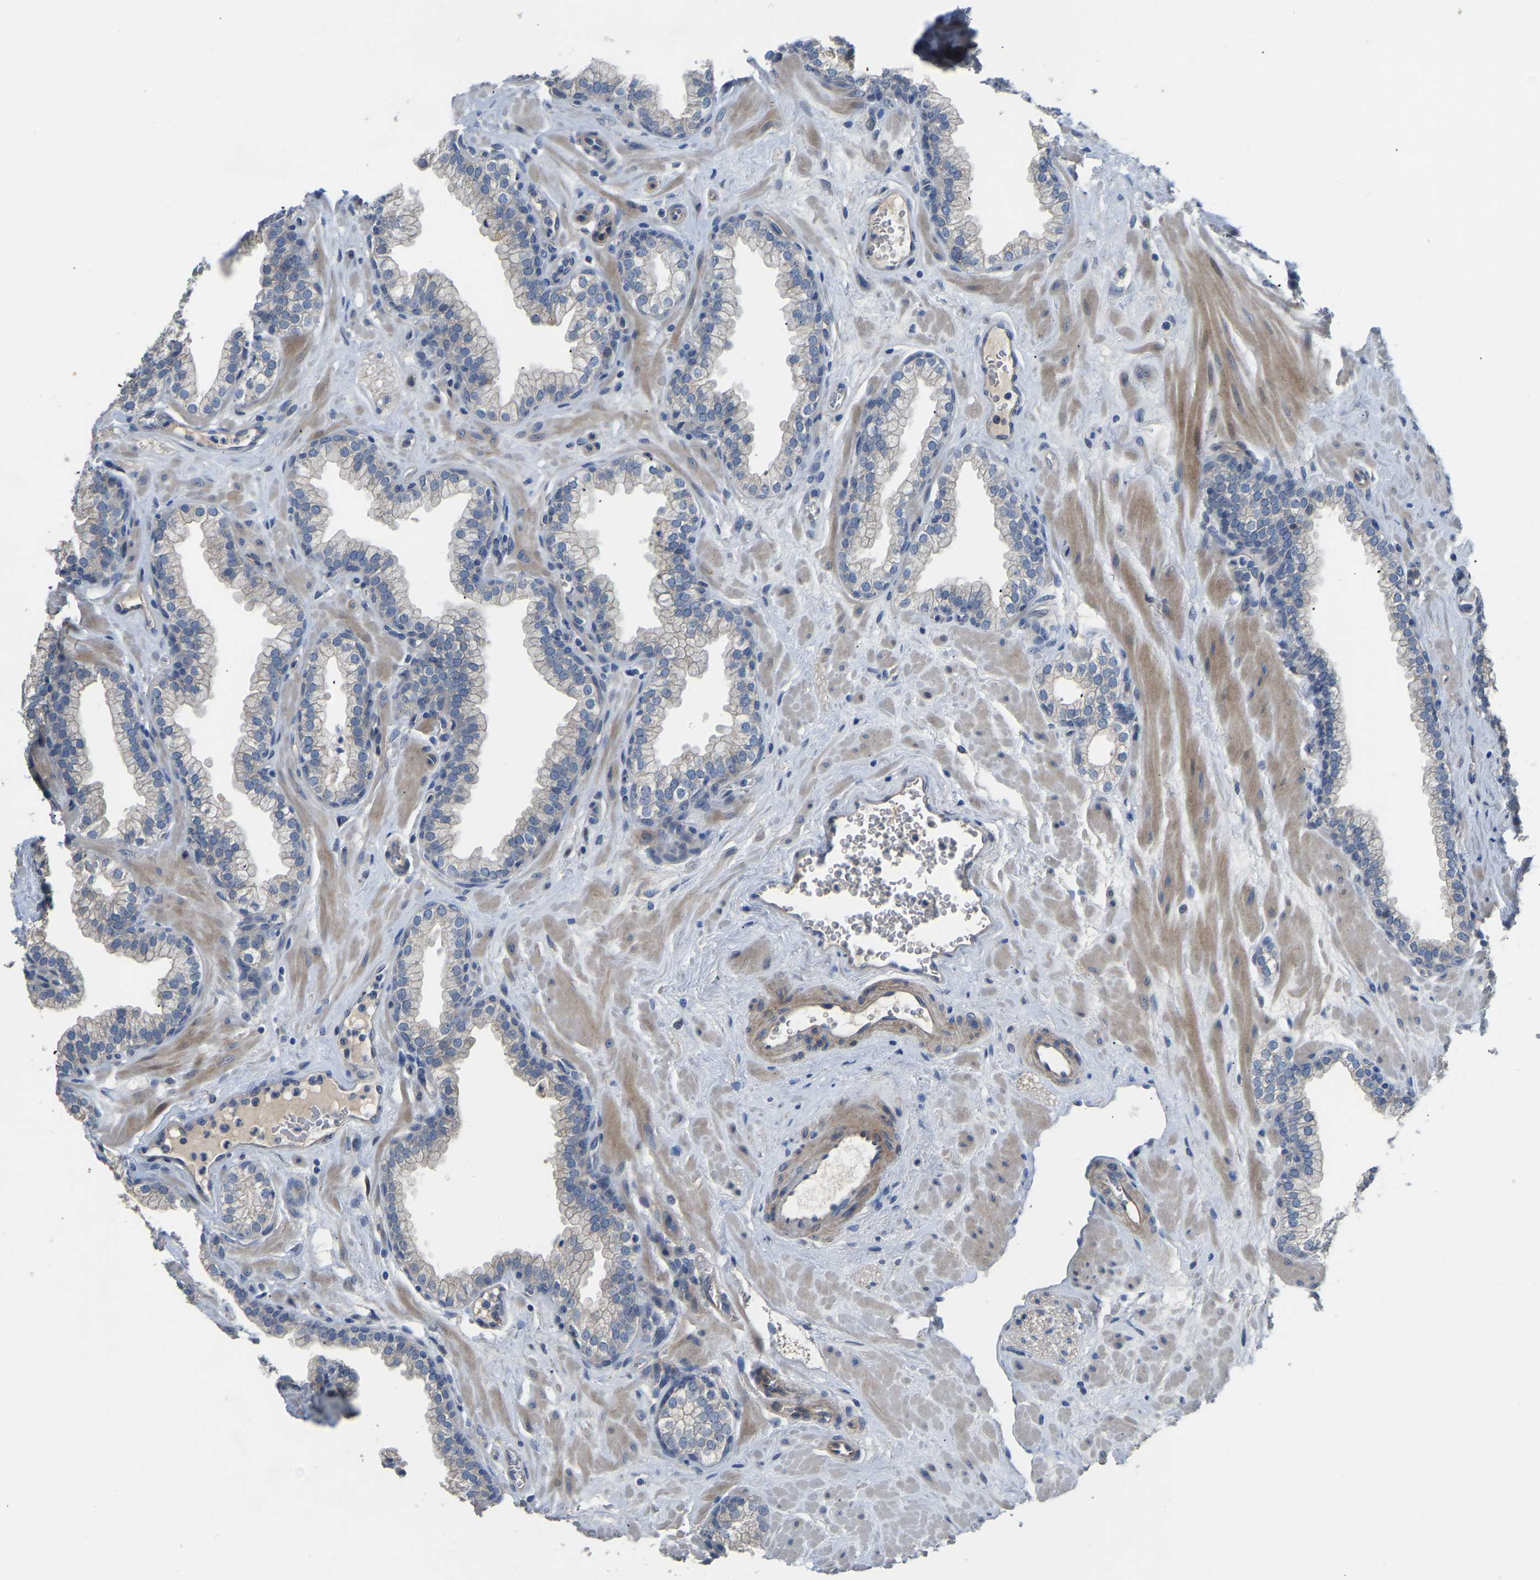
{"staining": {"intensity": "negative", "quantity": "none", "location": "none"}, "tissue": "prostate", "cell_type": "Glandular cells", "image_type": "normal", "snomed": [{"axis": "morphology", "description": "Normal tissue, NOS"}, {"axis": "morphology", "description": "Urothelial carcinoma, Low grade"}, {"axis": "topography", "description": "Urinary bladder"}, {"axis": "topography", "description": "Prostate"}], "caption": "A high-resolution micrograph shows IHC staining of unremarkable prostate, which reveals no significant expression in glandular cells. The staining is performed using DAB brown chromogen with nuclei counter-stained in using hematoxylin.", "gene": "HIGD2B", "patient": {"sex": "male", "age": 60}}